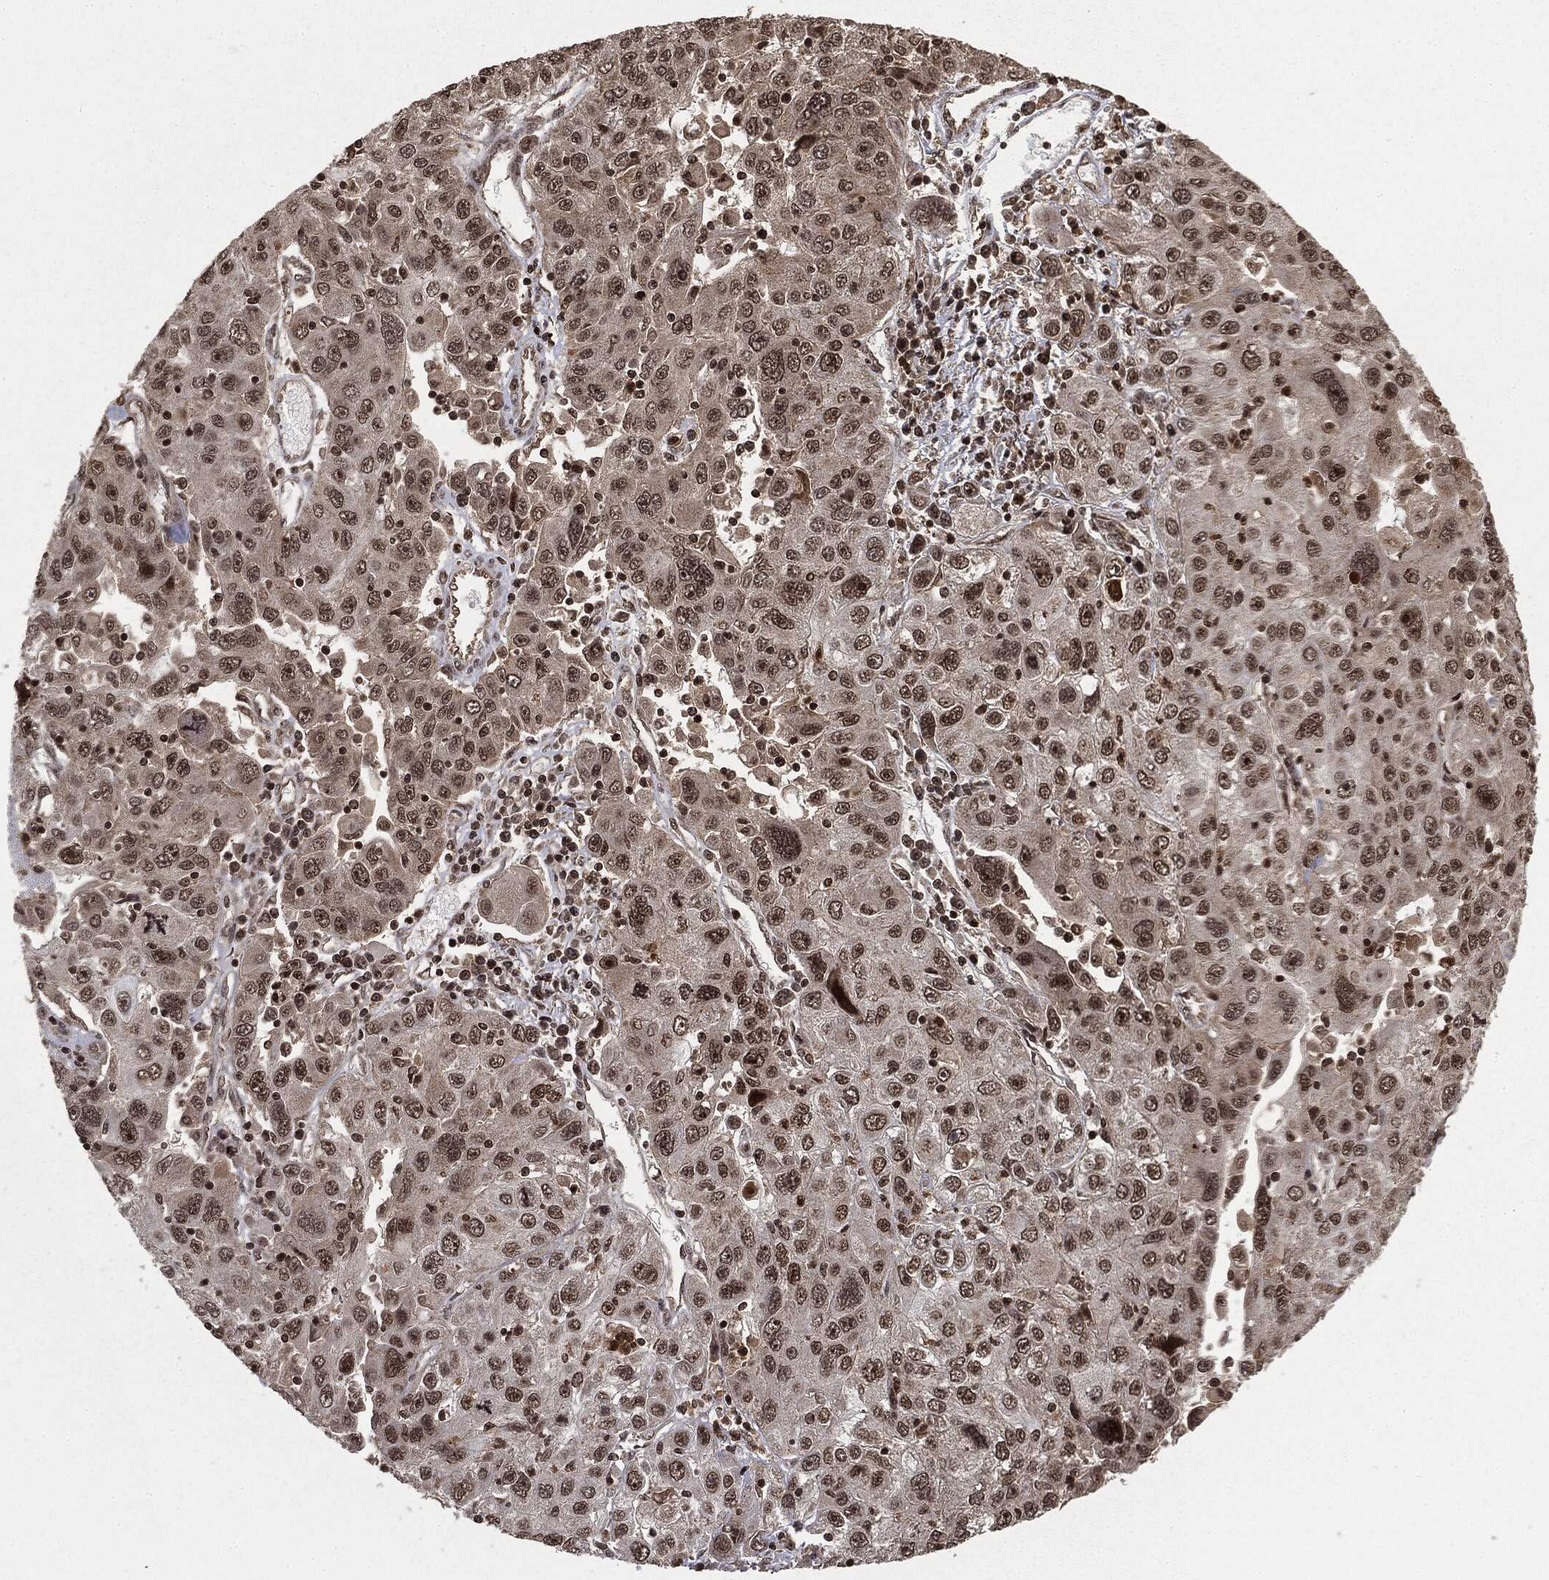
{"staining": {"intensity": "weak", "quantity": "<25%", "location": "nuclear"}, "tissue": "stomach cancer", "cell_type": "Tumor cells", "image_type": "cancer", "snomed": [{"axis": "morphology", "description": "Adenocarcinoma, NOS"}, {"axis": "topography", "description": "Stomach"}], "caption": "Immunohistochemical staining of adenocarcinoma (stomach) exhibits no significant staining in tumor cells. Nuclei are stained in blue.", "gene": "CTDP1", "patient": {"sex": "male", "age": 56}}